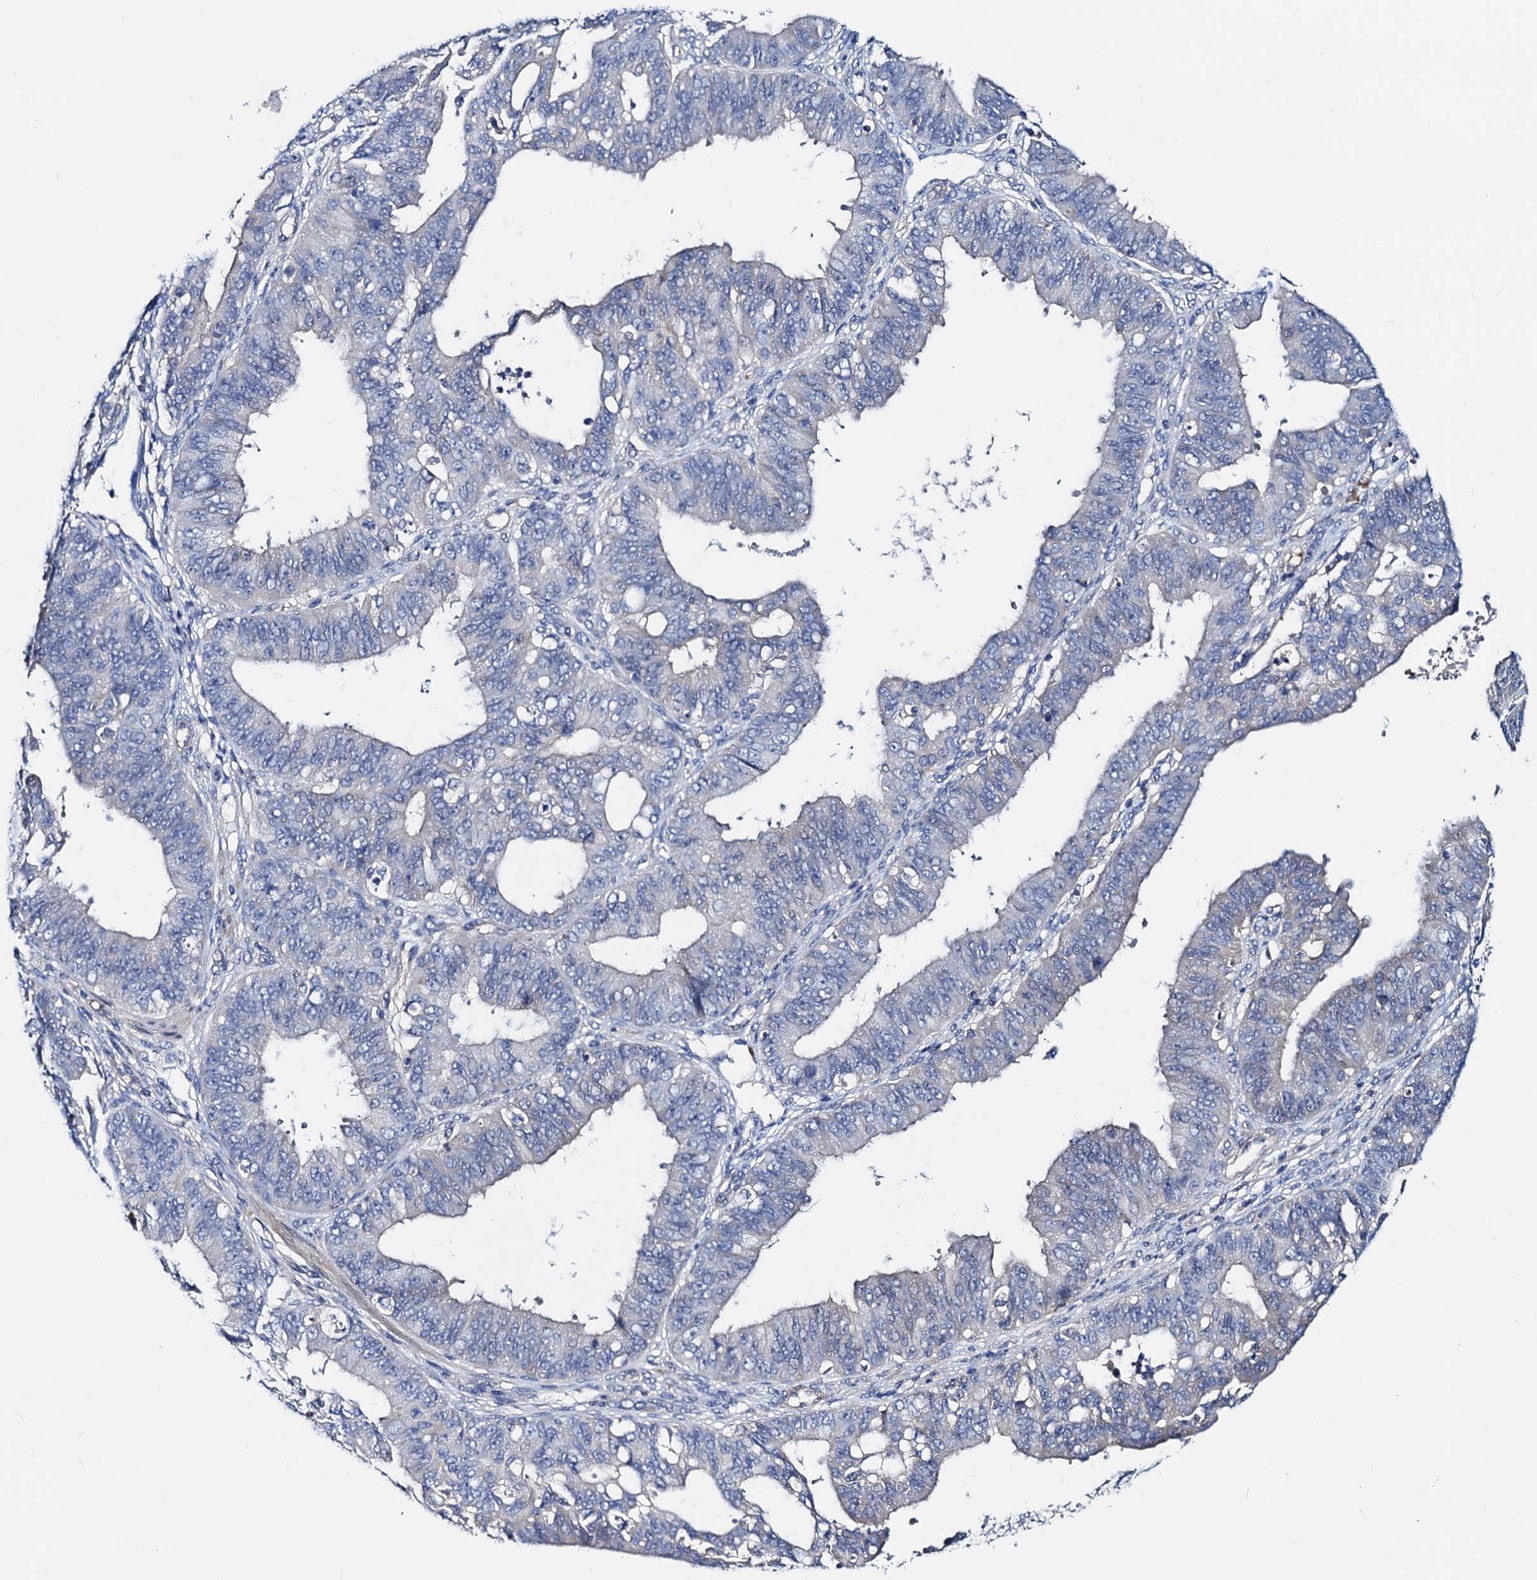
{"staining": {"intensity": "weak", "quantity": "<25%", "location": "cytoplasmic/membranous"}, "tissue": "ovarian cancer", "cell_type": "Tumor cells", "image_type": "cancer", "snomed": [{"axis": "morphology", "description": "Carcinoma, endometroid"}, {"axis": "topography", "description": "Appendix"}, {"axis": "topography", "description": "Ovary"}], "caption": "Tumor cells show no significant protein positivity in endometroid carcinoma (ovarian).", "gene": "GCOM1", "patient": {"sex": "female", "age": 42}}